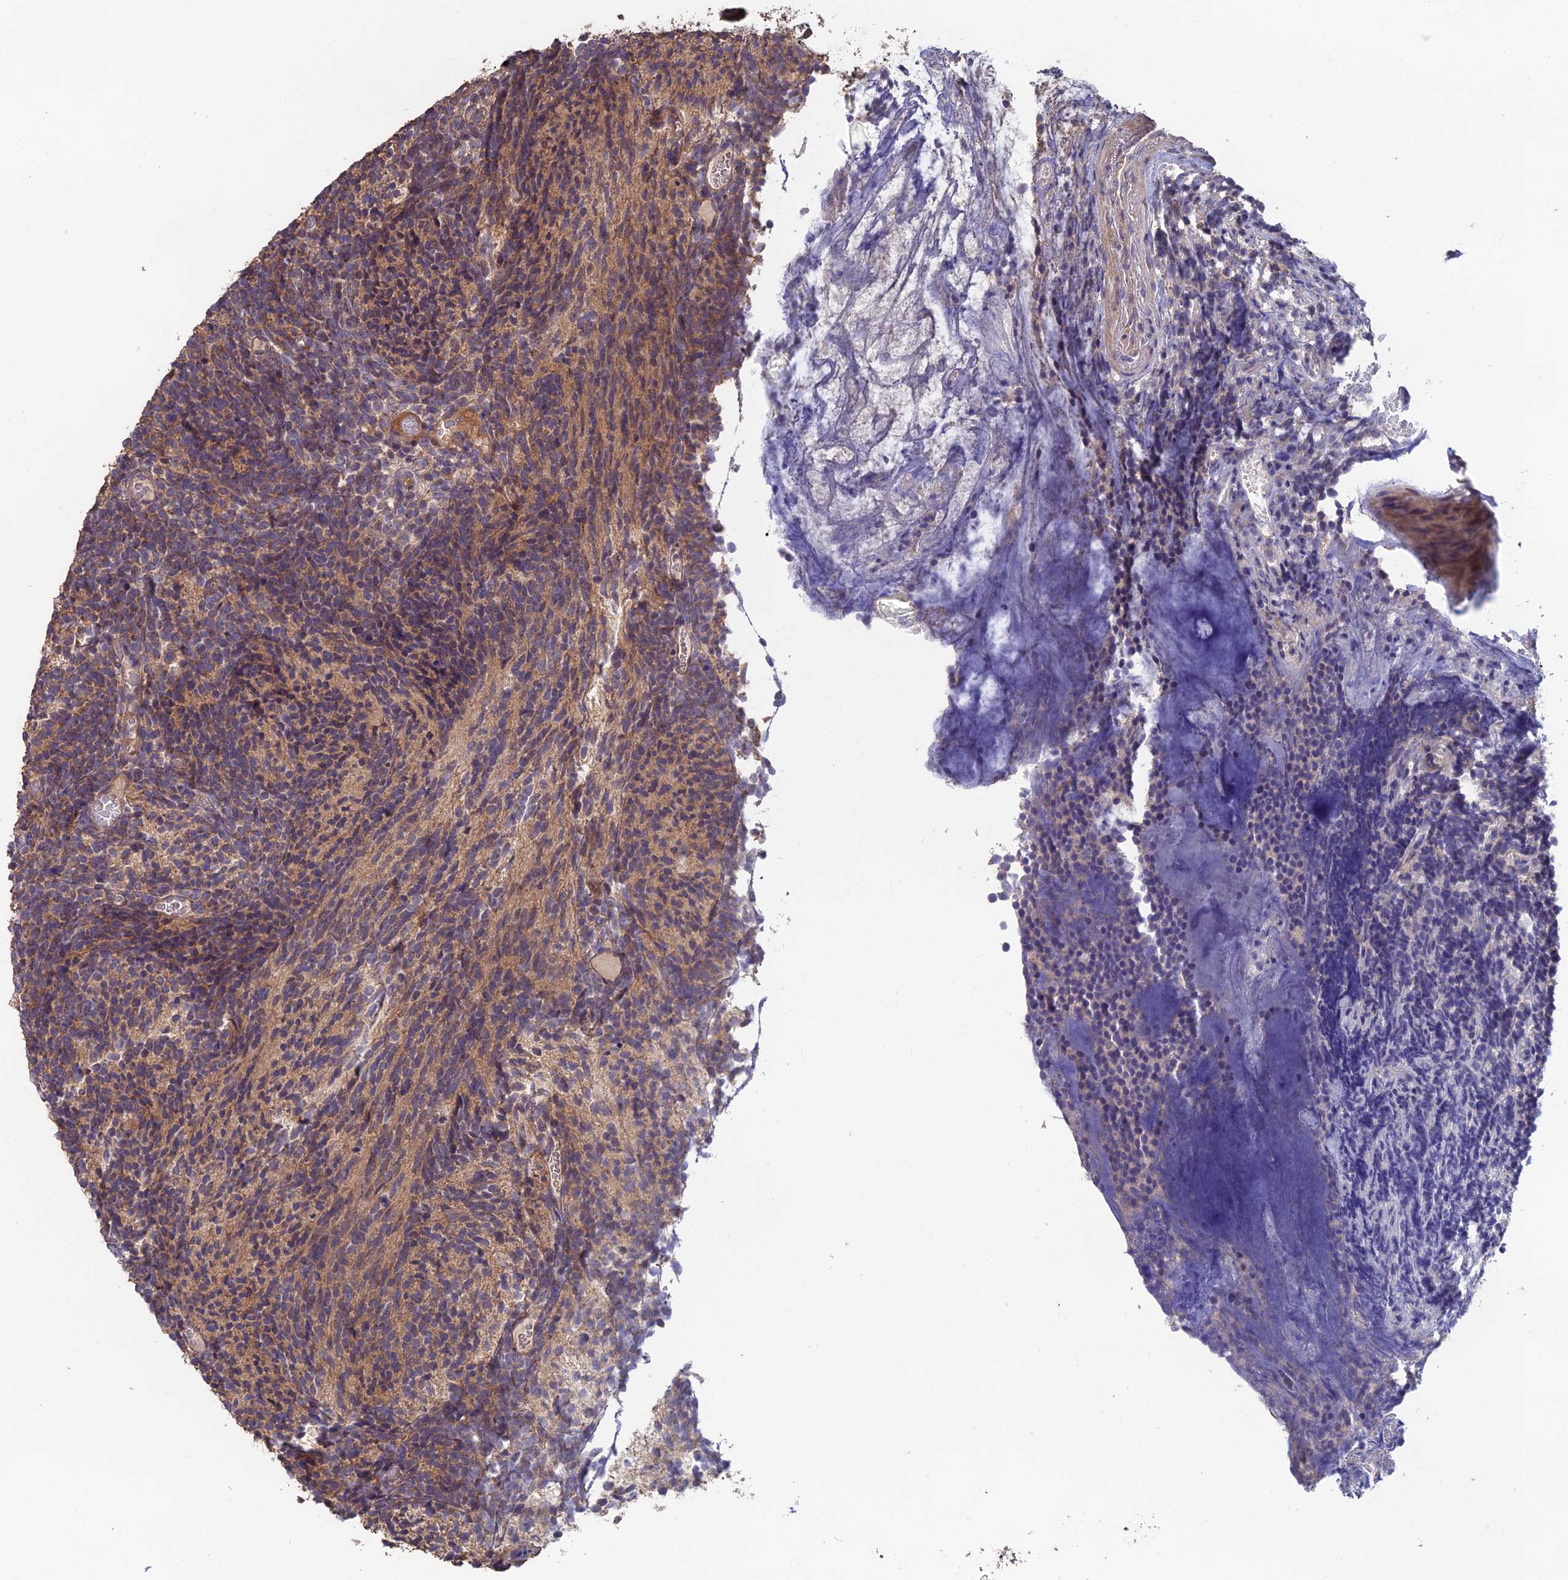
{"staining": {"intensity": "moderate", "quantity": "25%-75%", "location": "cytoplasmic/membranous"}, "tissue": "glioma", "cell_type": "Tumor cells", "image_type": "cancer", "snomed": [{"axis": "morphology", "description": "Glioma, malignant, Low grade"}, {"axis": "topography", "description": "Brain"}], "caption": "Immunohistochemical staining of glioma reveals medium levels of moderate cytoplasmic/membranous staining in approximately 25%-75% of tumor cells.", "gene": "SHISA5", "patient": {"sex": "female", "age": 1}}